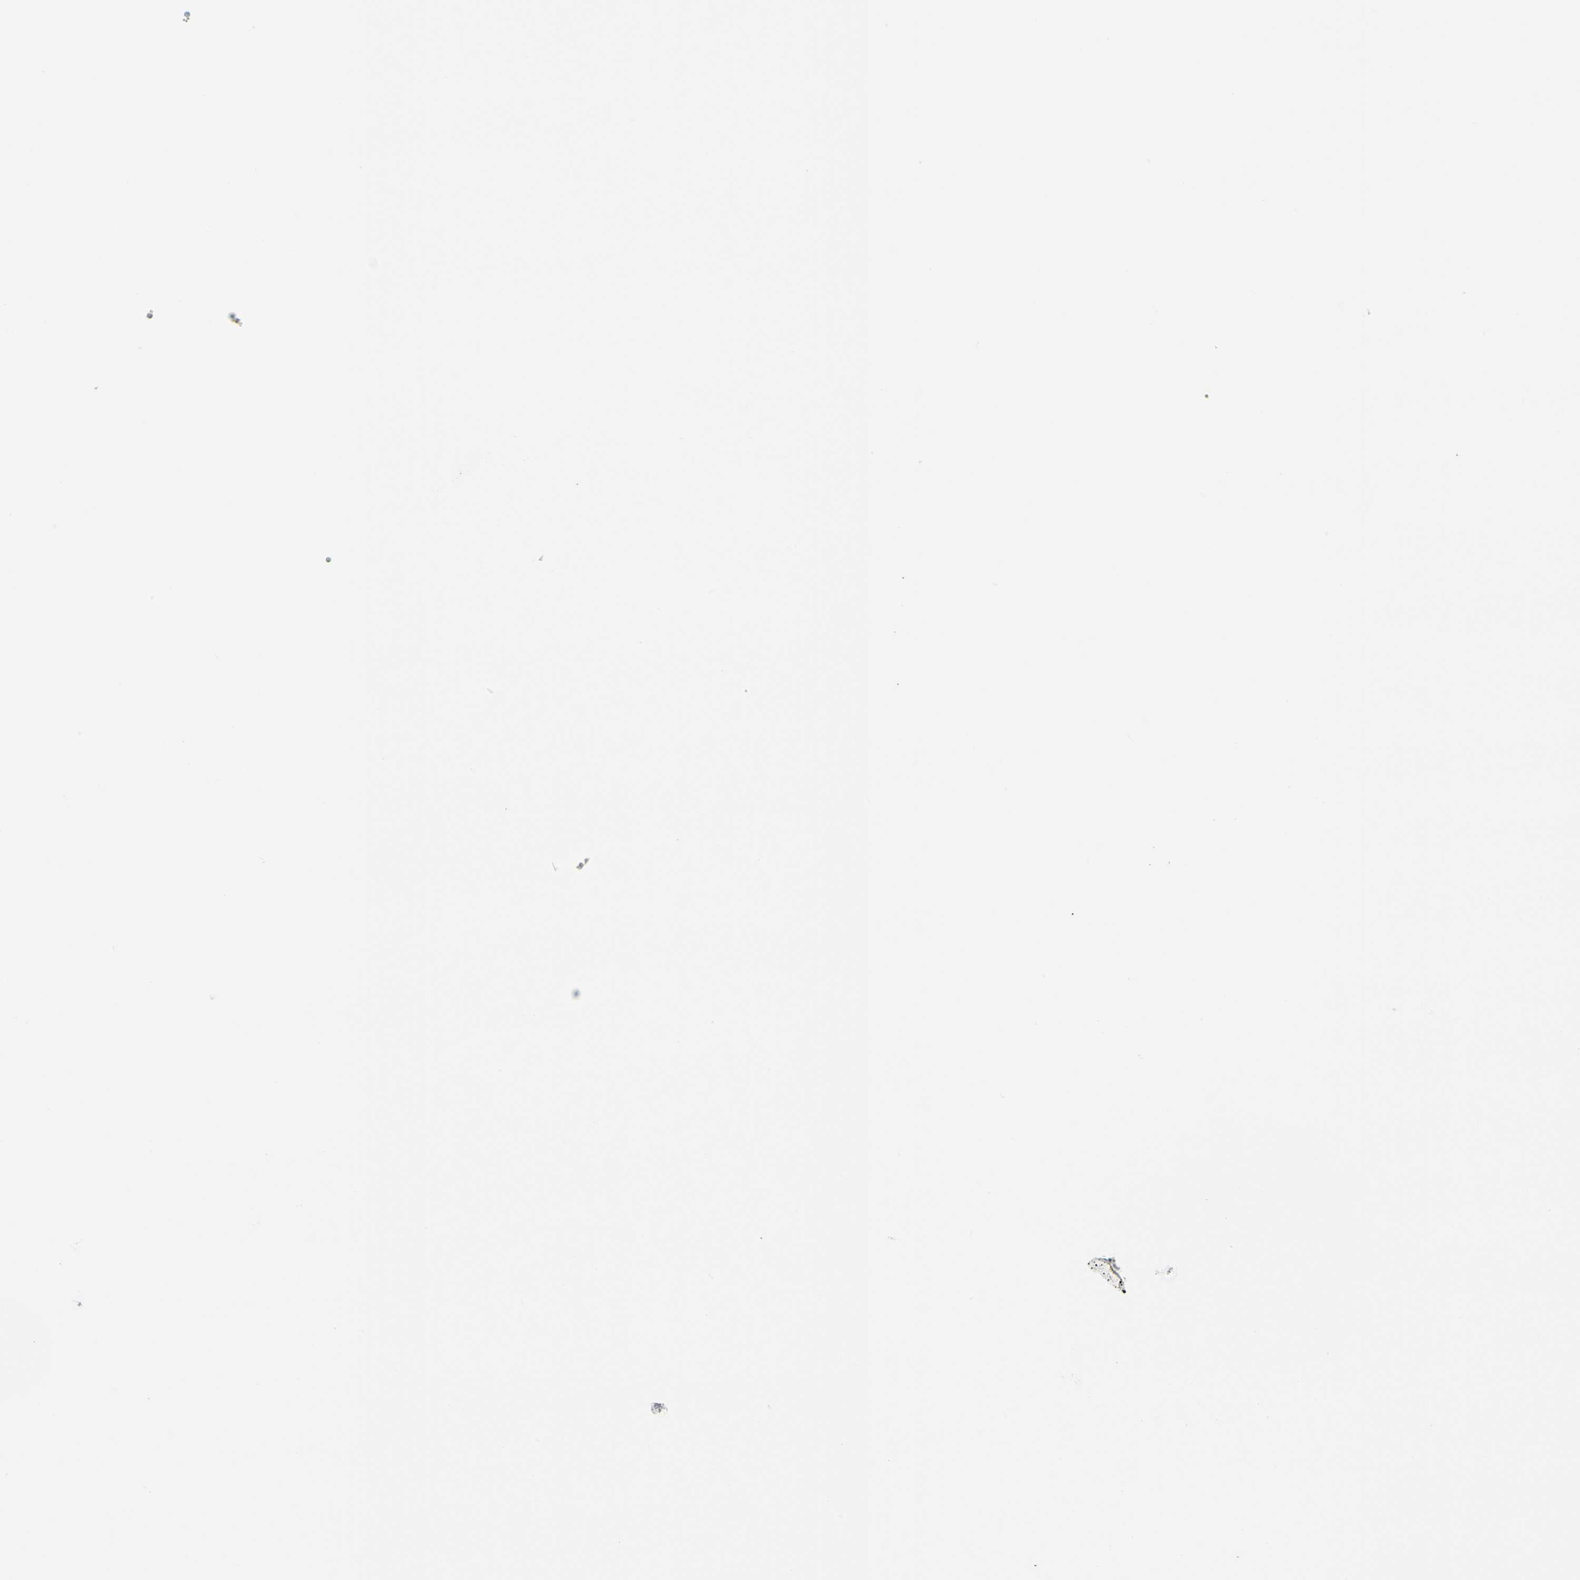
{"staining": {"intensity": "strong", "quantity": ">75%", "location": "cytoplasmic/membranous,nuclear"}, "tissue": "rectum", "cell_type": "Glandular cells", "image_type": "normal", "snomed": [{"axis": "morphology", "description": "Normal tissue, NOS"}, {"axis": "topography", "description": "Rectum"}], "caption": "IHC image of benign rectum: rectum stained using IHC exhibits high levels of strong protein expression localized specifically in the cytoplasmic/membranous,nuclear of glandular cells, appearing as a cytoplasmic/membranous,nuclear brown color.", "gene": "MAPK9", "patient": {"sex": "female", "age": 66}}